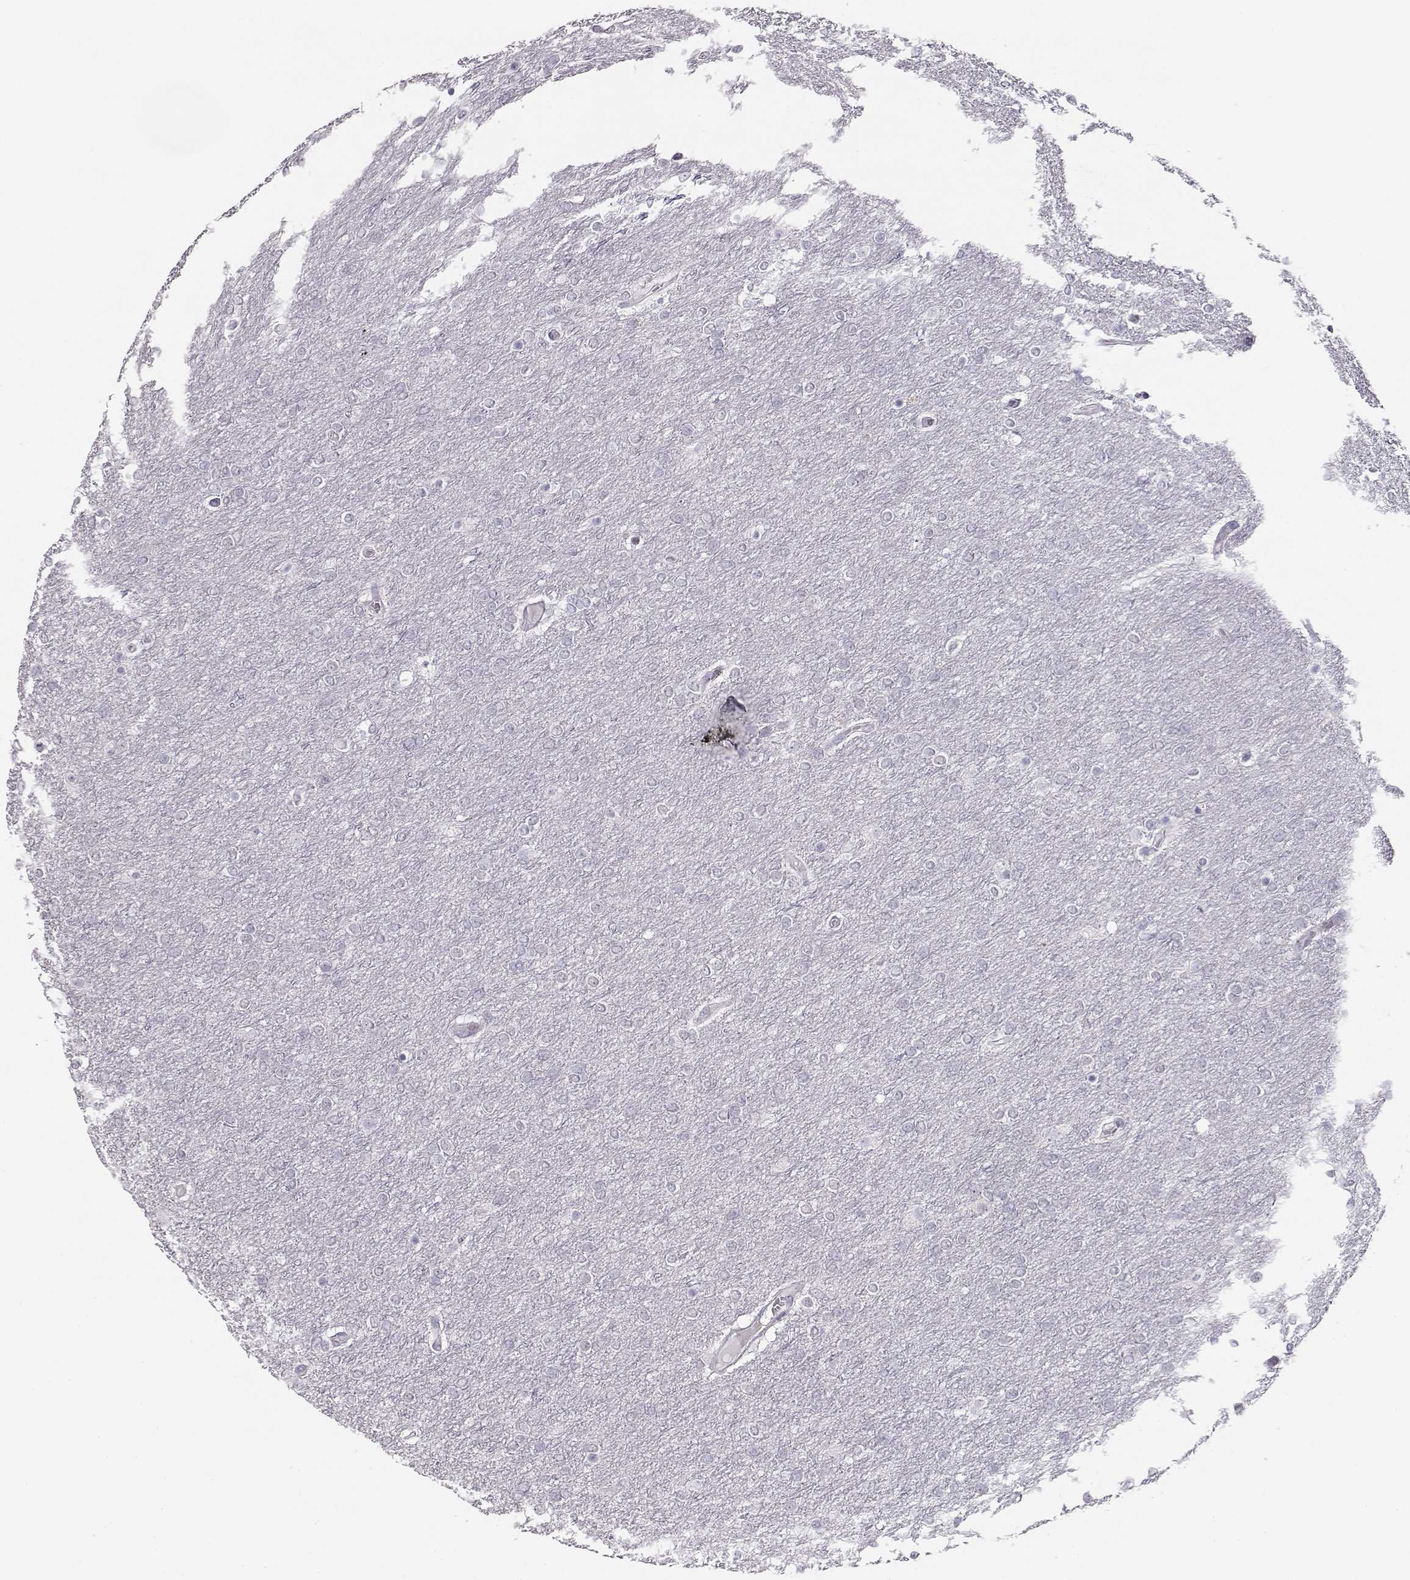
{"staining": {"intensity": "negative", "quantity": "none", "location": "none"}, "tissue": "glioma", "cell_type": "Tumor cells", "image_type": "cancer", "snomed": [{"axis": "morphology", "description": "Glioma, malignant, High grade"}, {"axis": "topography", "description": "Brain"}], "caption": "Glioma was stained to show a protein in brown. There is no significant positivity in tumor cells.", "gene": "IMPG1", "patient": {"sex": "female", "age": 61}}